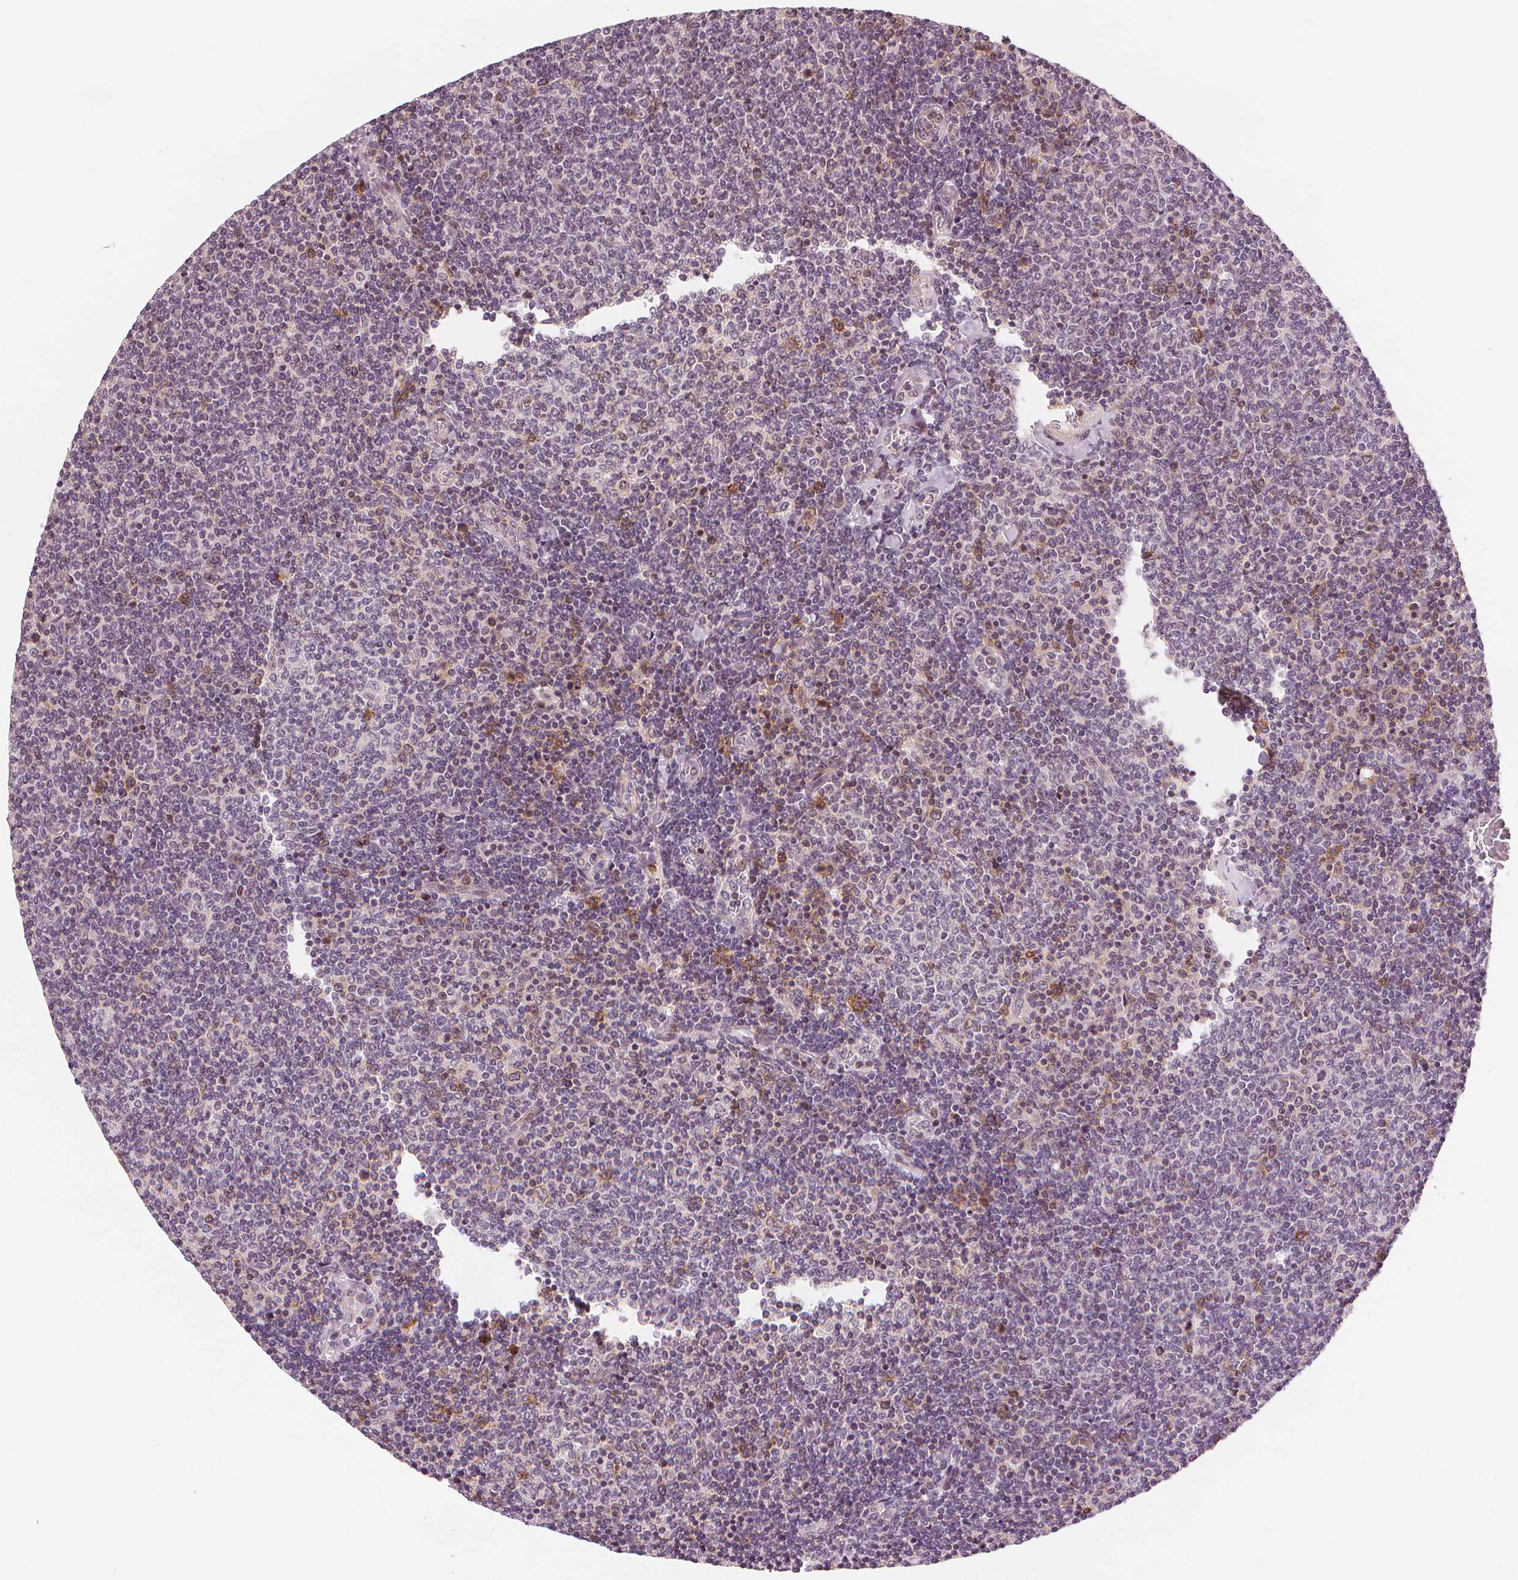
{"staining": {"intensity": "negative", "quantity": "none", "location": "none"}, "tissue": "lymphoma", "cell_type": "Tumor cells", "image_type": "cancer", "snomed": [{"axis": "morphology", "description": "Malignant lymphoma, non-Hodgkin's type, Low grade"}, {"axis": "topography", "description": "Lymph node"}], "caption": "DAB immunohistochemical staining of lymphoma displays no significant staining in tumor cells. (DAB IHC visualized using brightfield microscopy, high magnification).", "gene": "SLC34A1", "patient": {"sex": "male", "age": 52}}